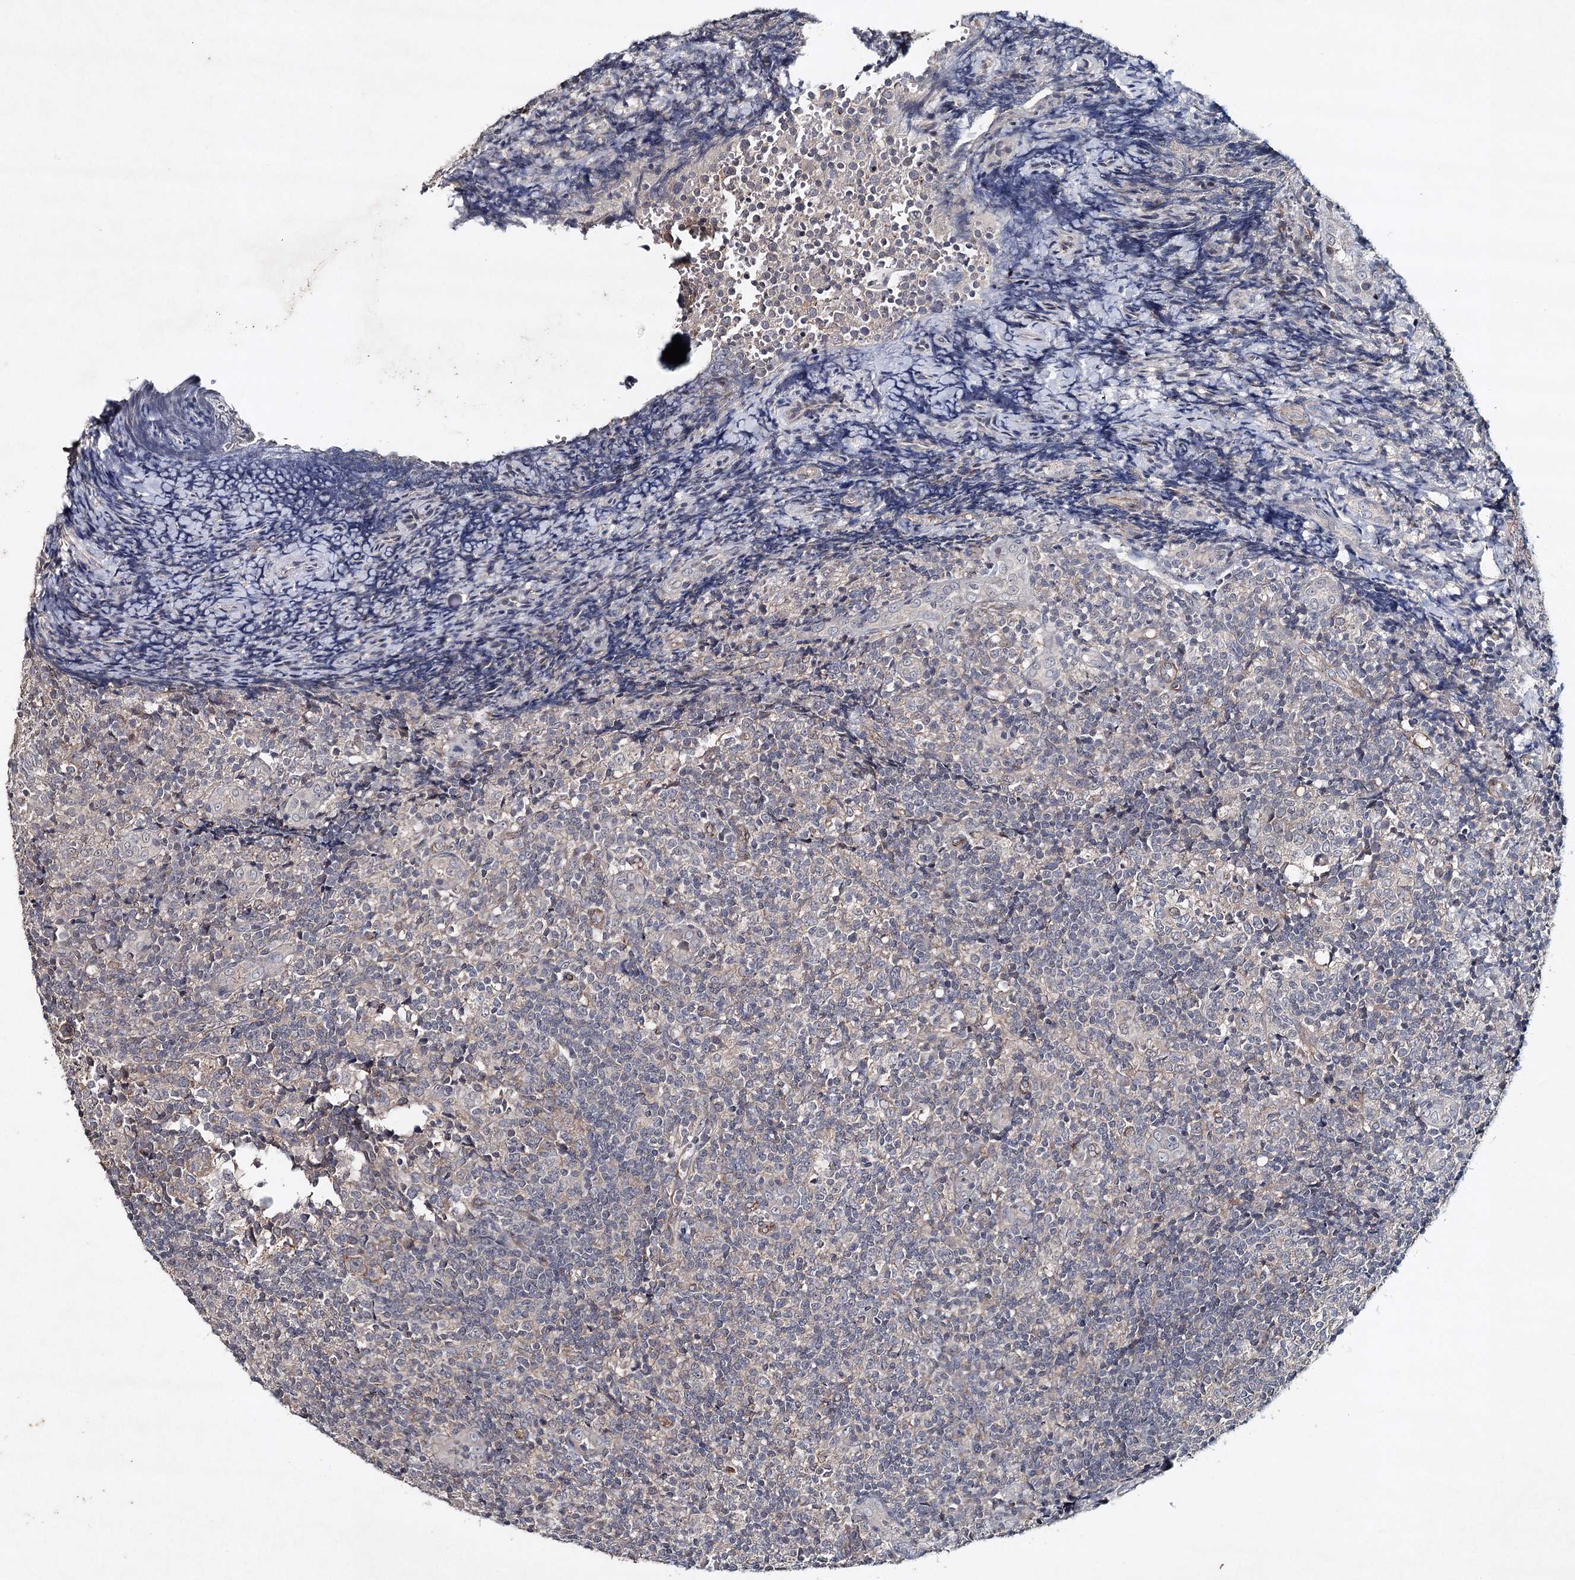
{"staining": {"intensity": "weak", "quantity": "<25%", "location": "cytoplasmic/membranous"}, "tissue": "tonsil", "cell_type": "Germinal center cells", "image_type": "normal", "snomed": [{"axis": "morphology", "description": "Normal tissue, NOS"}, {"axis": "topography", "description": "Tonsil"}], "caption": "Immunohistochemistry histopathology image of unremarkable human tonsil stained for a protein (brown), which reveals no staining in germinal center cells.", "gene": "SYNPO", "patient": {"sex": "female", "age": 19}}